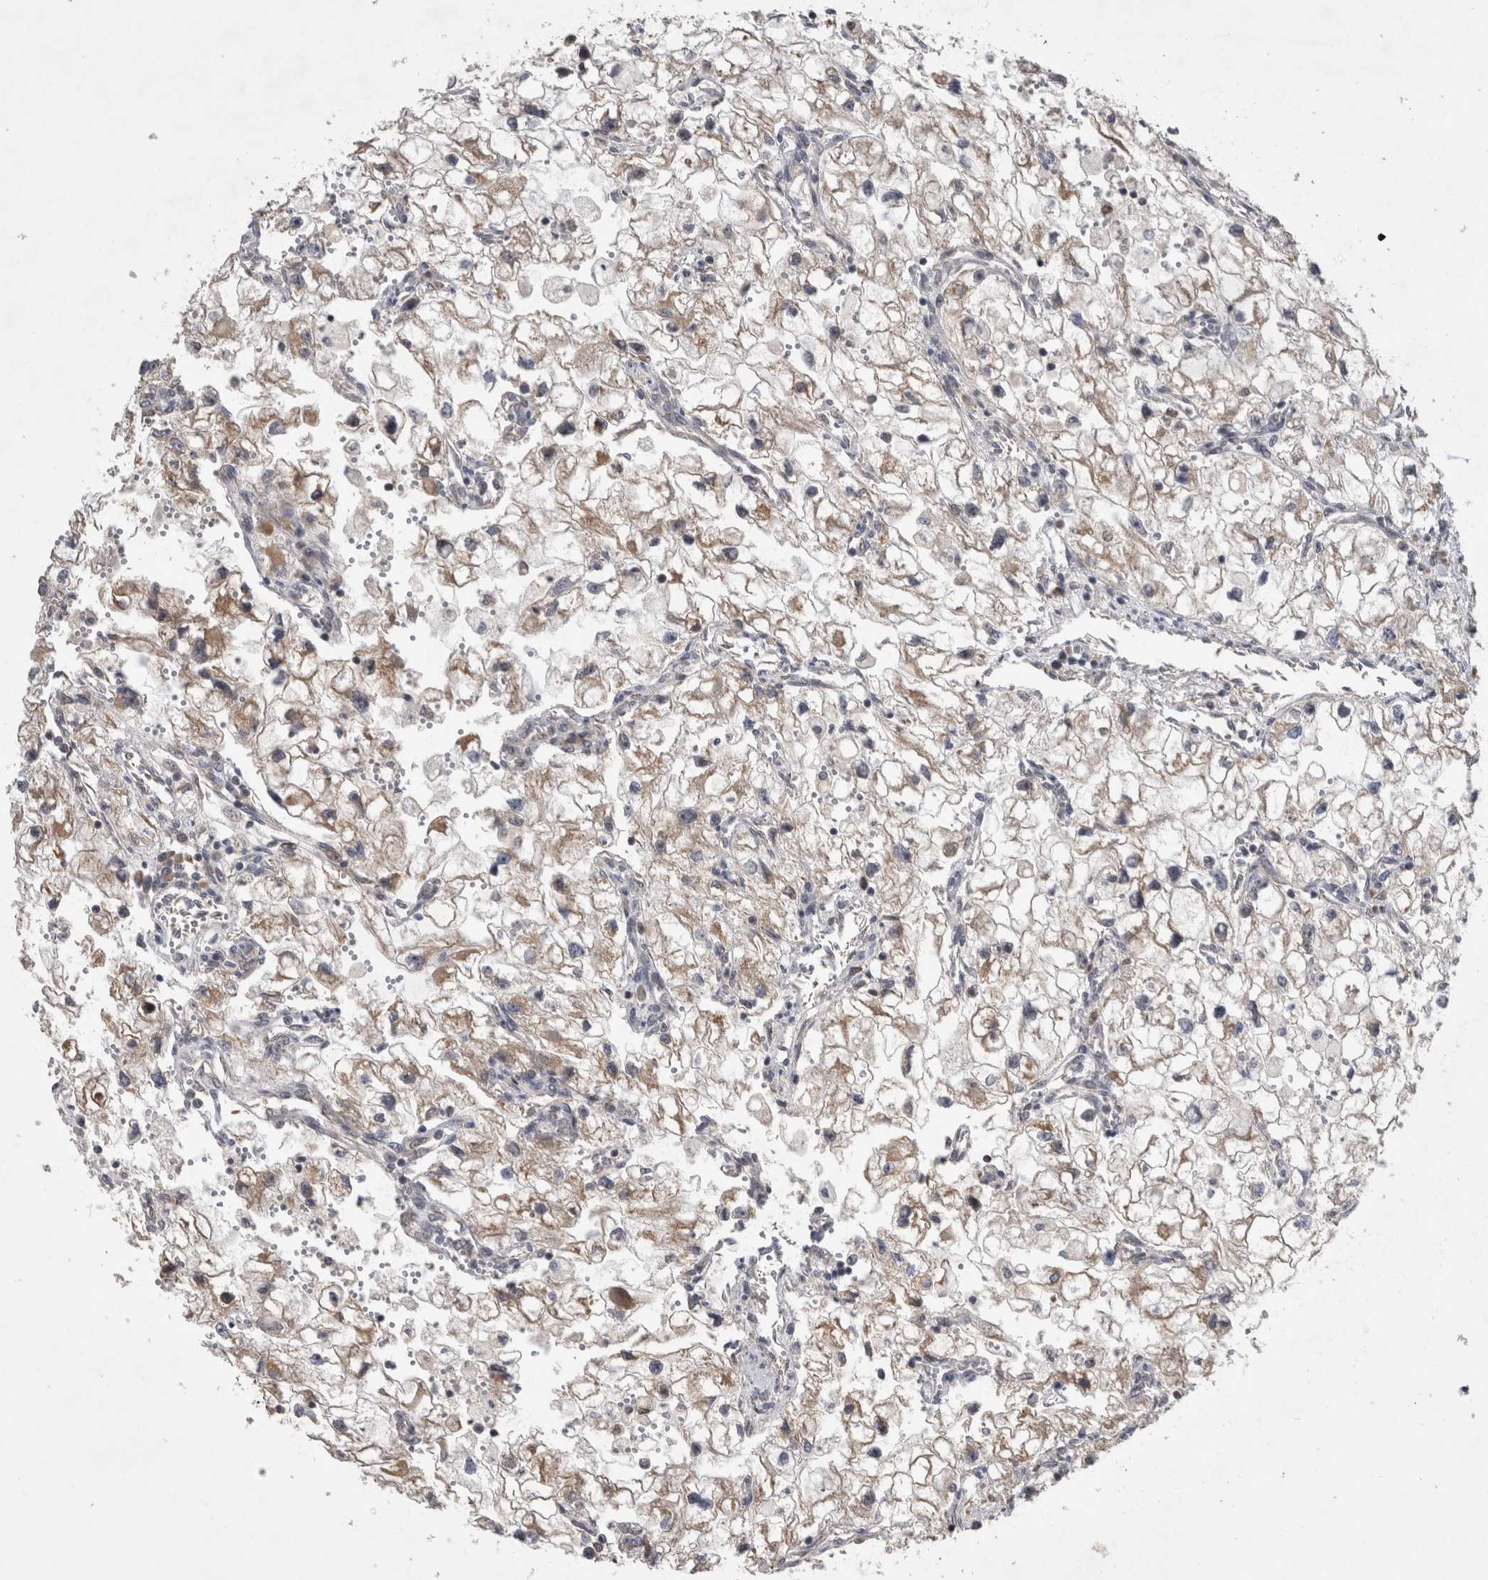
{"staining": {"intensity": "weak", "quantity": ">75%", "location": "cytoplasmic/membranous"}, "tissue": "renal cancer", "cell_type": "Tumor cells", "image_type": "cancer", "snomed": [{"axis": "morphology", "description": "Adenocarcinoma, NOS"}, {"axis": "topography", "description": "Kidney"}], "caption": "Tumor cells reveal weak cytoplasmic/membranous positivity in approximately >75% of cells in adenocarcinoma (renal). (DAB (3,3'-diaminobenzidine) IHC, brown staining for protein, blue staining for nuclei).", "gene": "KCNIP1", "patient": {"sex": "female", "age": 70}}